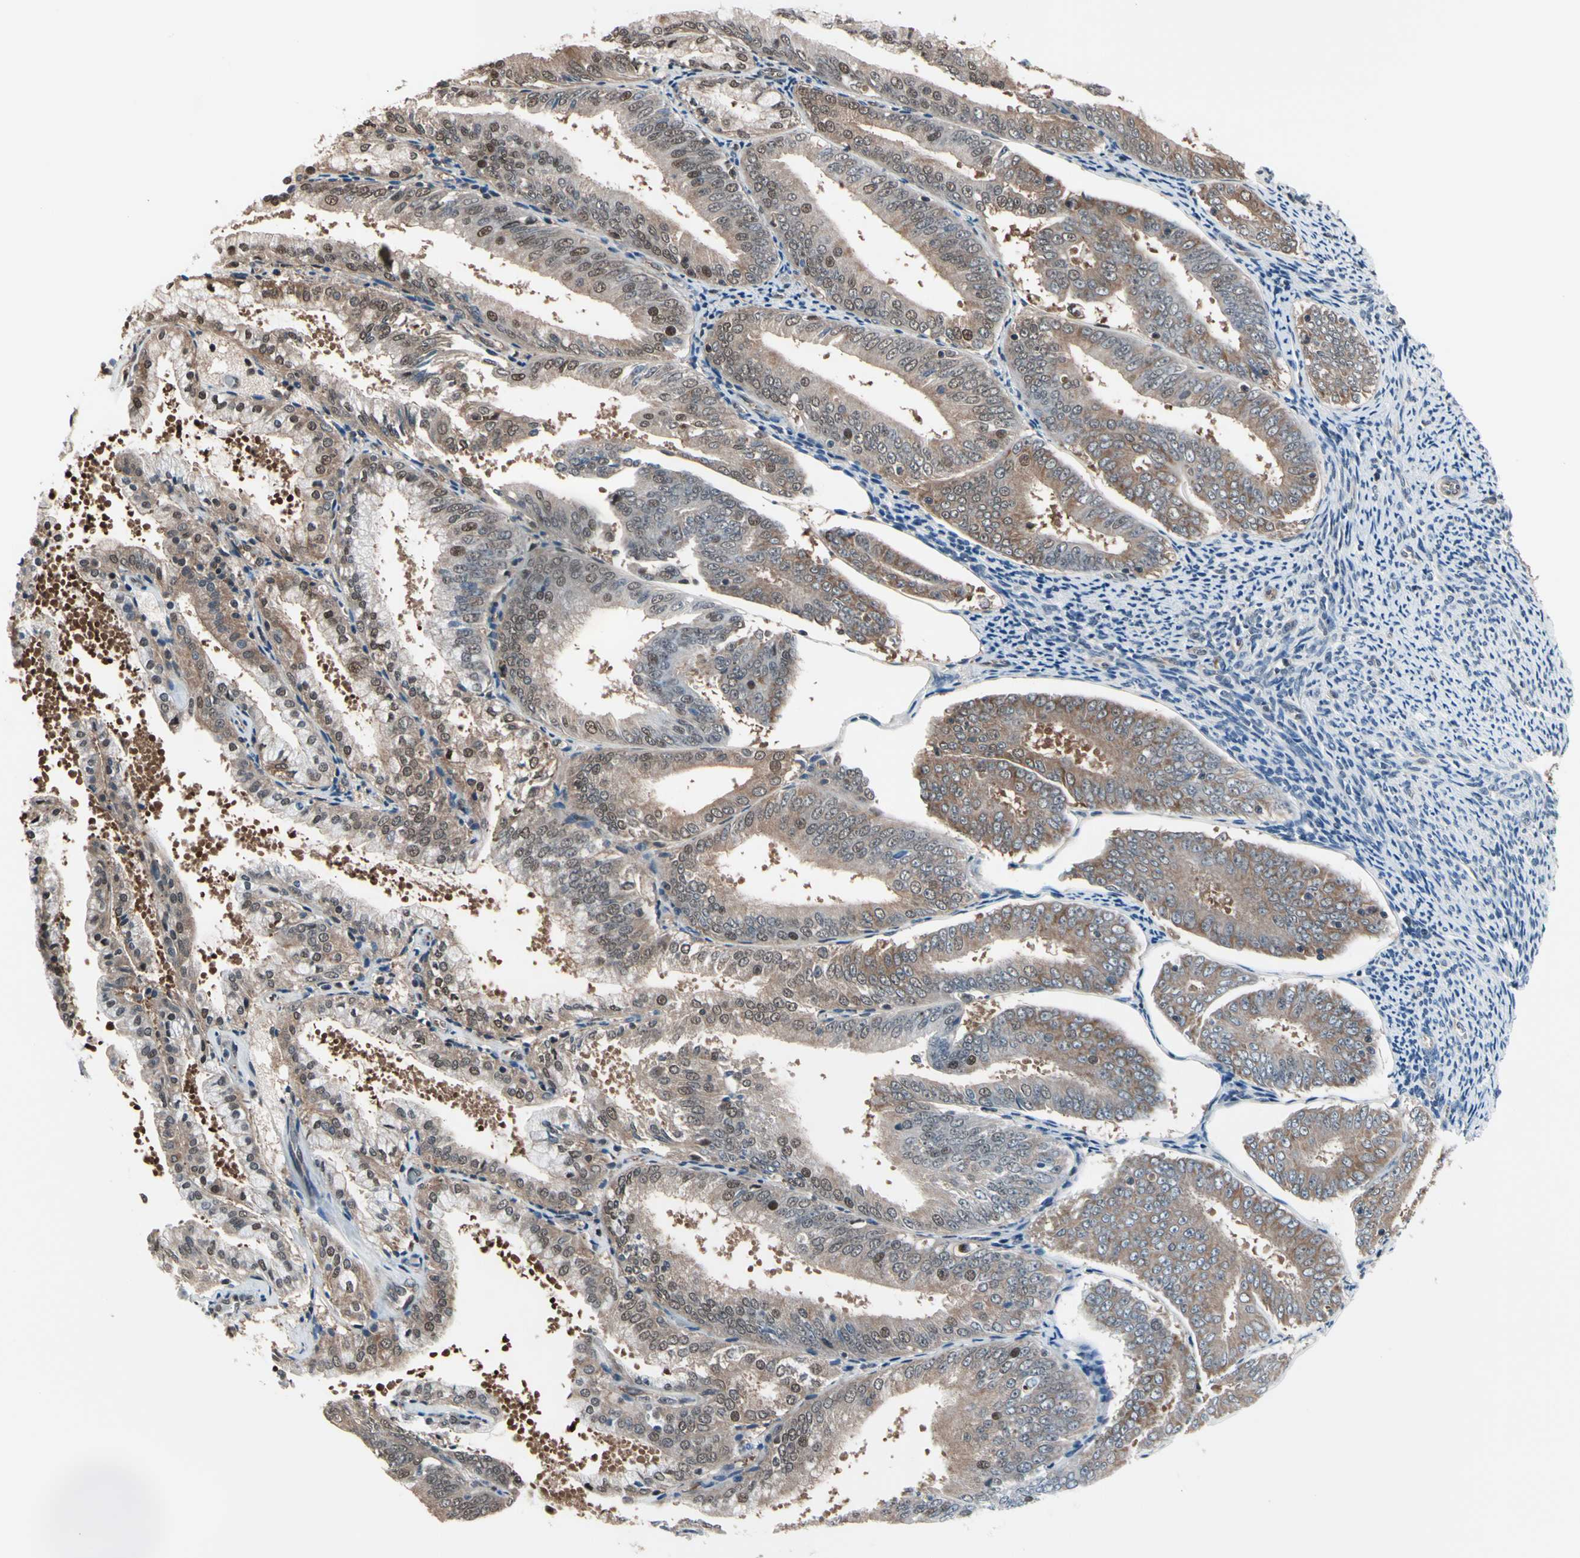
{"staining": {"intensity": "moderate", "quantity": ">75%", "location": "cytoplasmic/membranous,nuclear"}, "tissue": "endometrial cancer", "cell_type": "Tumor cells", "image_type": "cancer", "snomed": [{"axis": "morphology", "description": "Adenocarcinoma, NOS"}, {"axis": "topography", "description": "Endometrium"}], "caption": "Adenocarcinoma (endometrial) stained for a protein shows moderate cytoplasmic/membranous and nuclear positivity in tumor cells.", "gene": "PSMA2", "patient": {"sex": "female", "age": 63}}